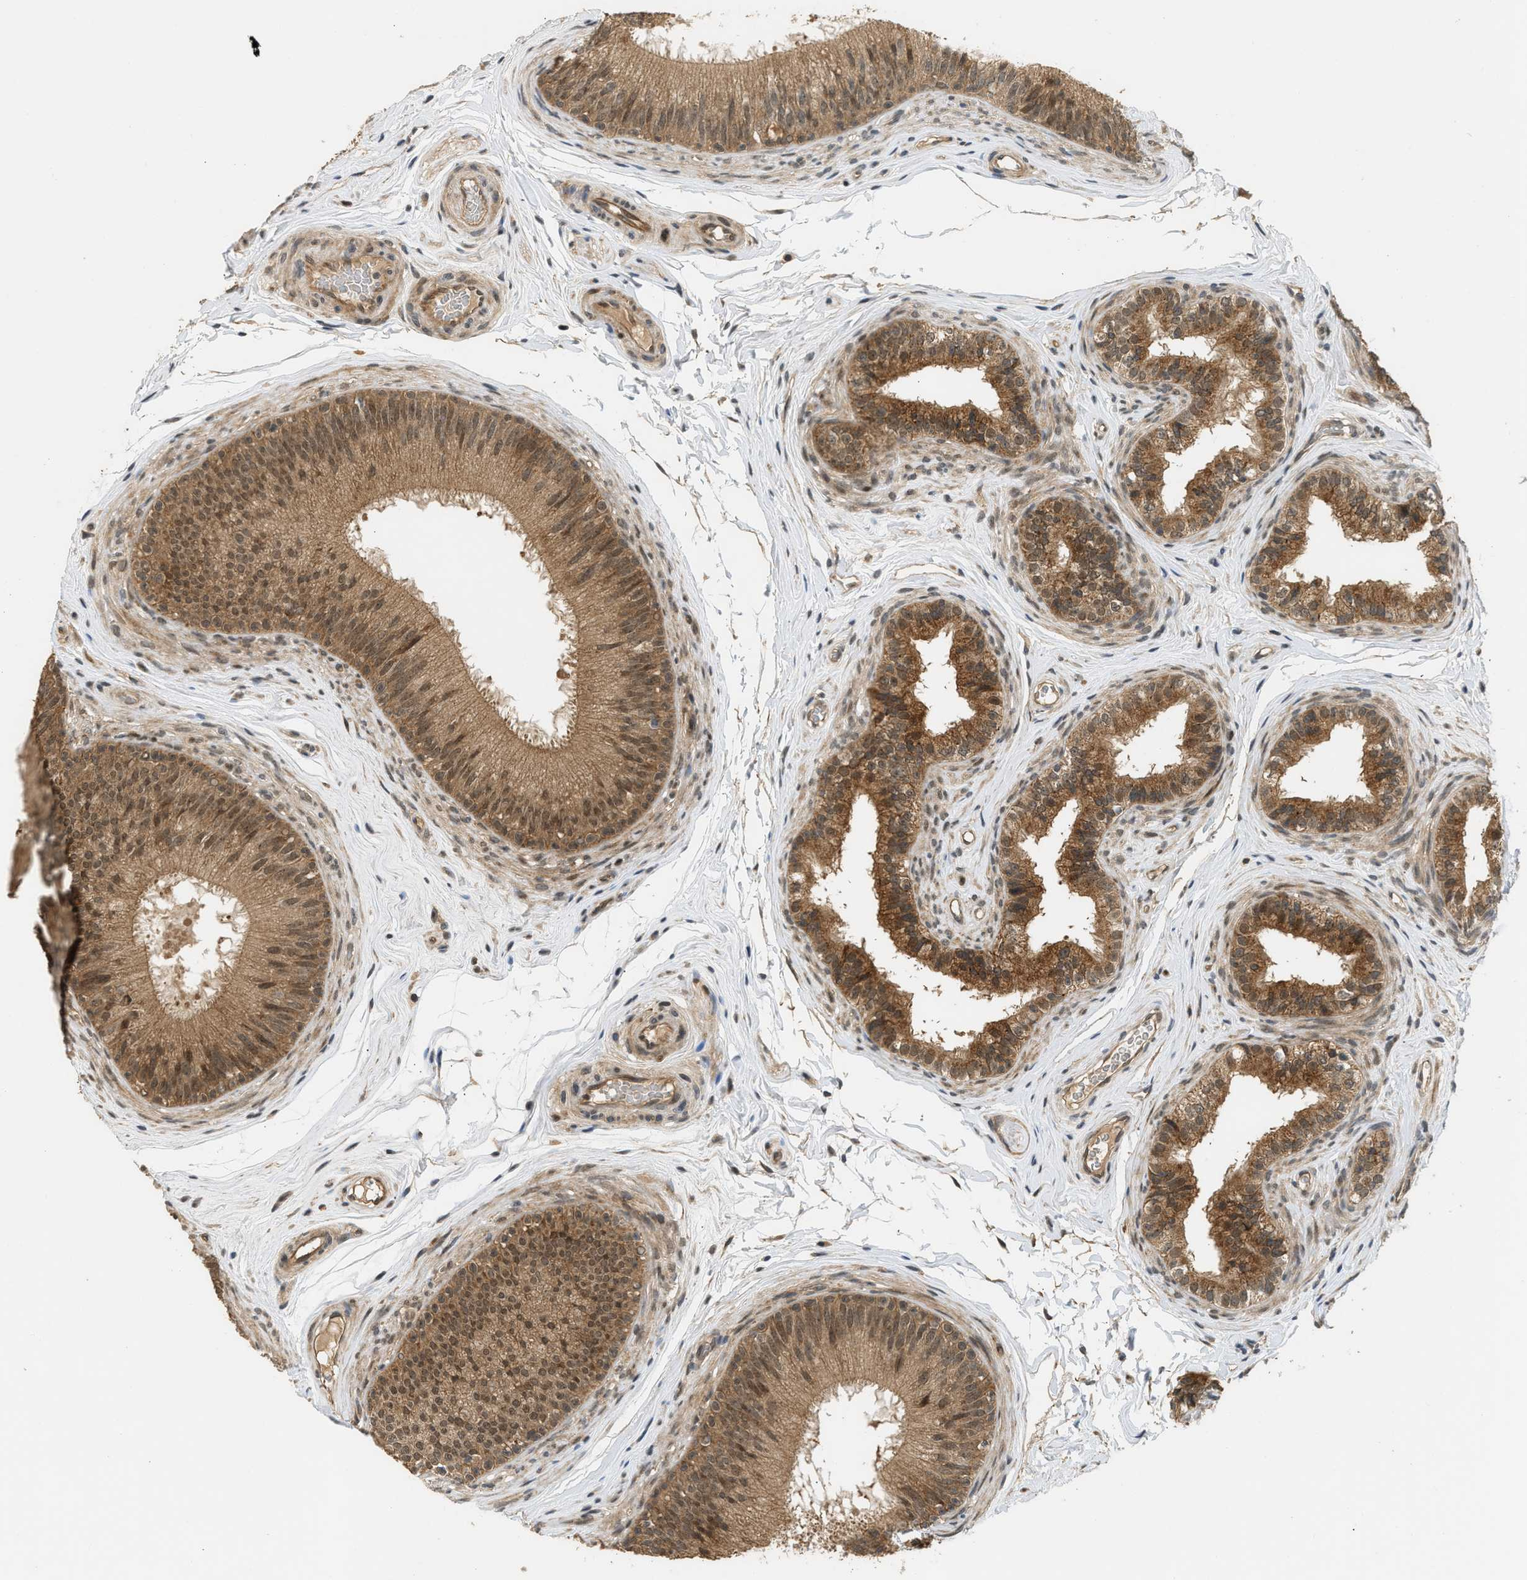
{"staining": {"intensity": "moderate", "quantity": ">75%", "location": "cytoplasmic/membranous,nuclear"}, "tissue": "epididymis", "cell_type": "Glandular cells", "image_type": "normal", "snomed": [{"axis": "morphology", "description": "Normal tissue, NOS"}, {"axis": "topography", "description": "Testis"}, {"axis": "topography", "description": "Epididymis"}], "caption": "Immunohistochemistry (IHC) of normal epididymis displays medium levels of moderate cytoplasmic/membranous,nuclear expression in about >75% of glandular cells.", "gene": "GET1", "patient": {"sex": "male", "age": 36}}